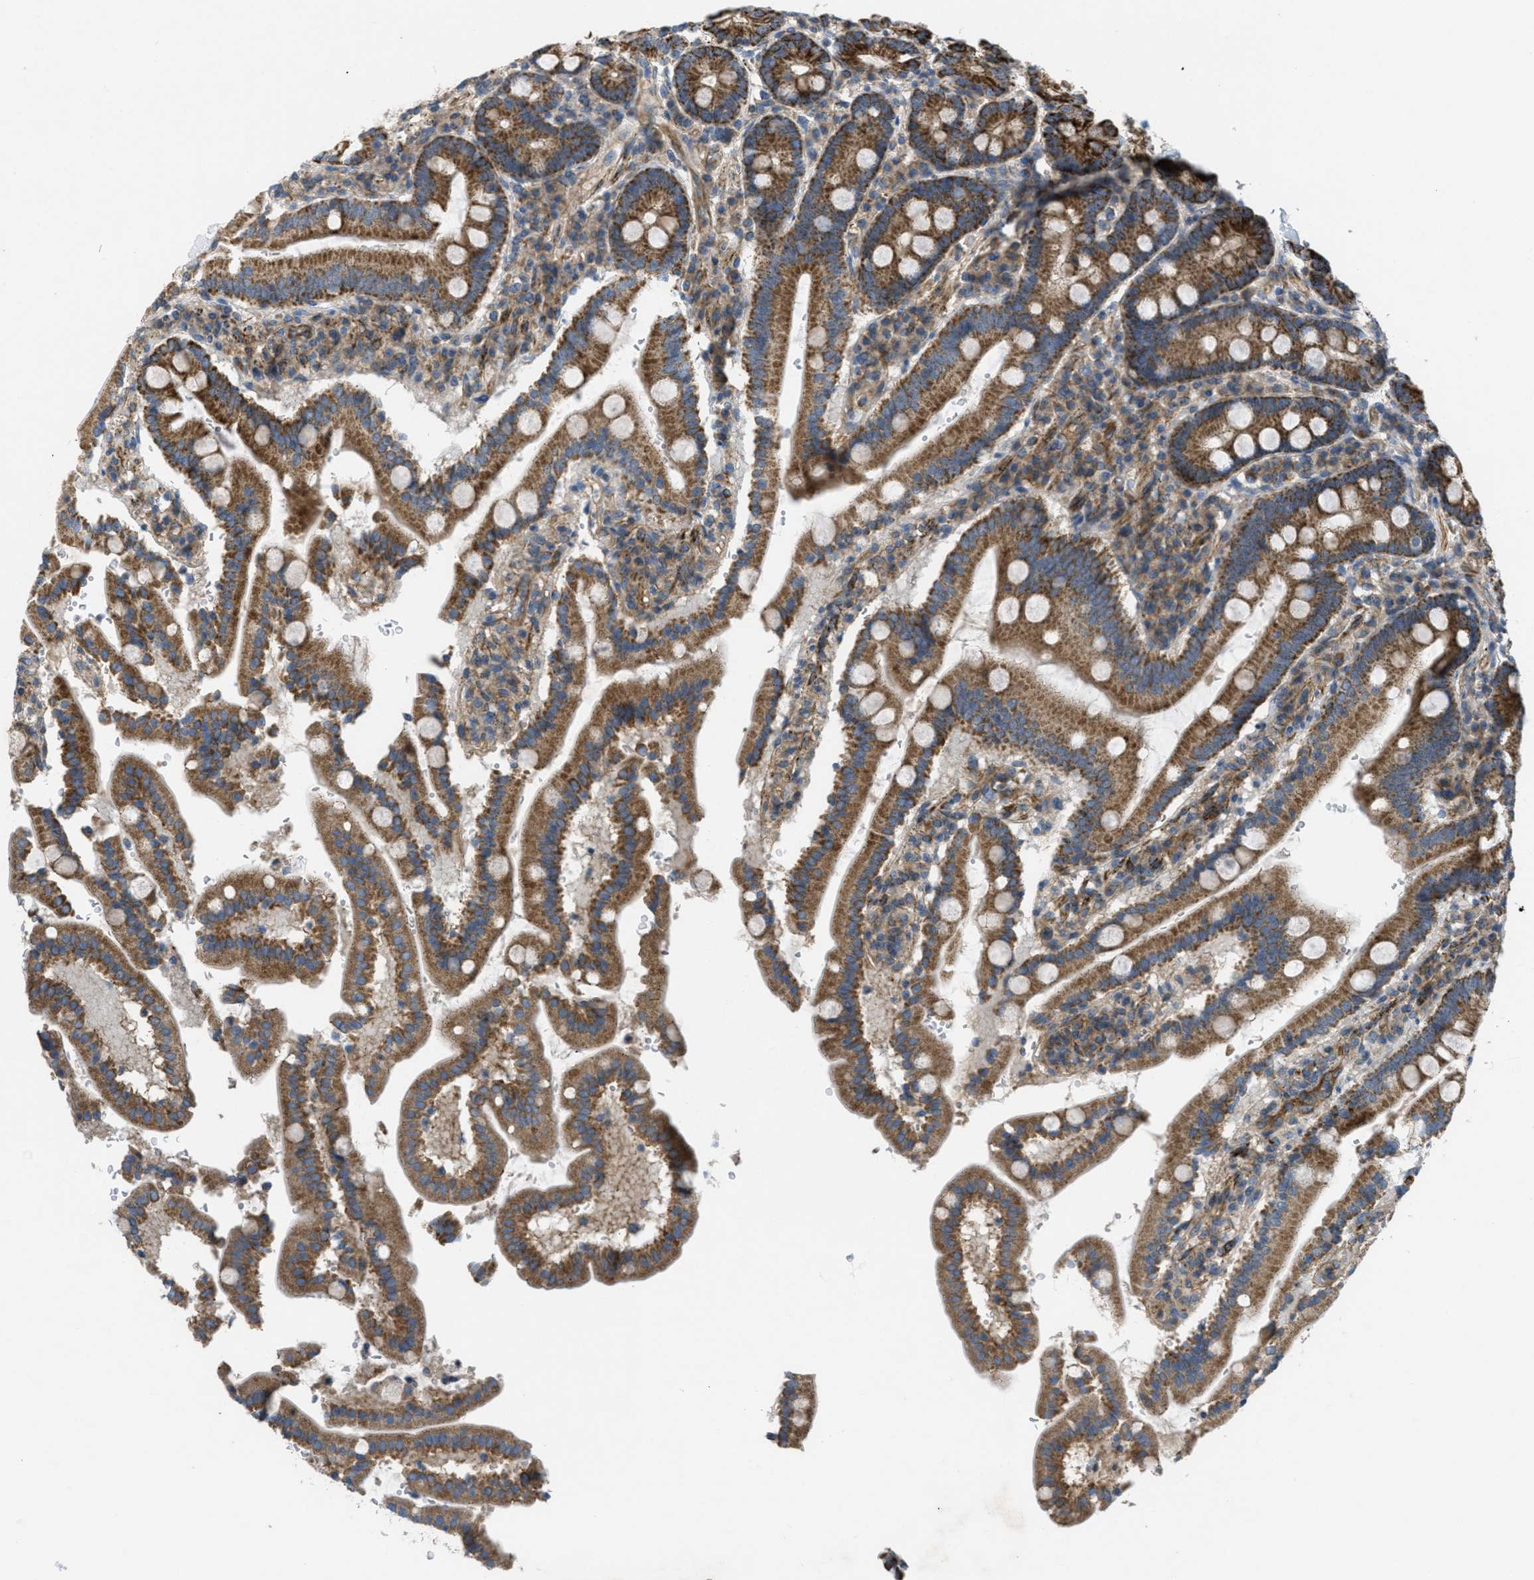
{"staining": {"intensity": "moderate", "quantity": ">75%", "location": "cytoplasmic/membranous"}, "tissue": "duodenum", "cell_type": "Glandular cells", "image_type": "normal", "snomed": [{"axis": "morphology", "description": "Normal tissue, NOS"}, {"axis": "topography", "description": "Small intestine, NOS"}], "caption": "Glandular cells display medium levels of moderate cytoplasmic/membranous staining in about >75% of cells in benign duodenum. The staining is performed using DAB brown chromogen to label protein expression. The nuclei are counter-stained blue using hematoxylin.", "gene": "BTN3A1", "patient": {"sex": "female", "age": 71}}